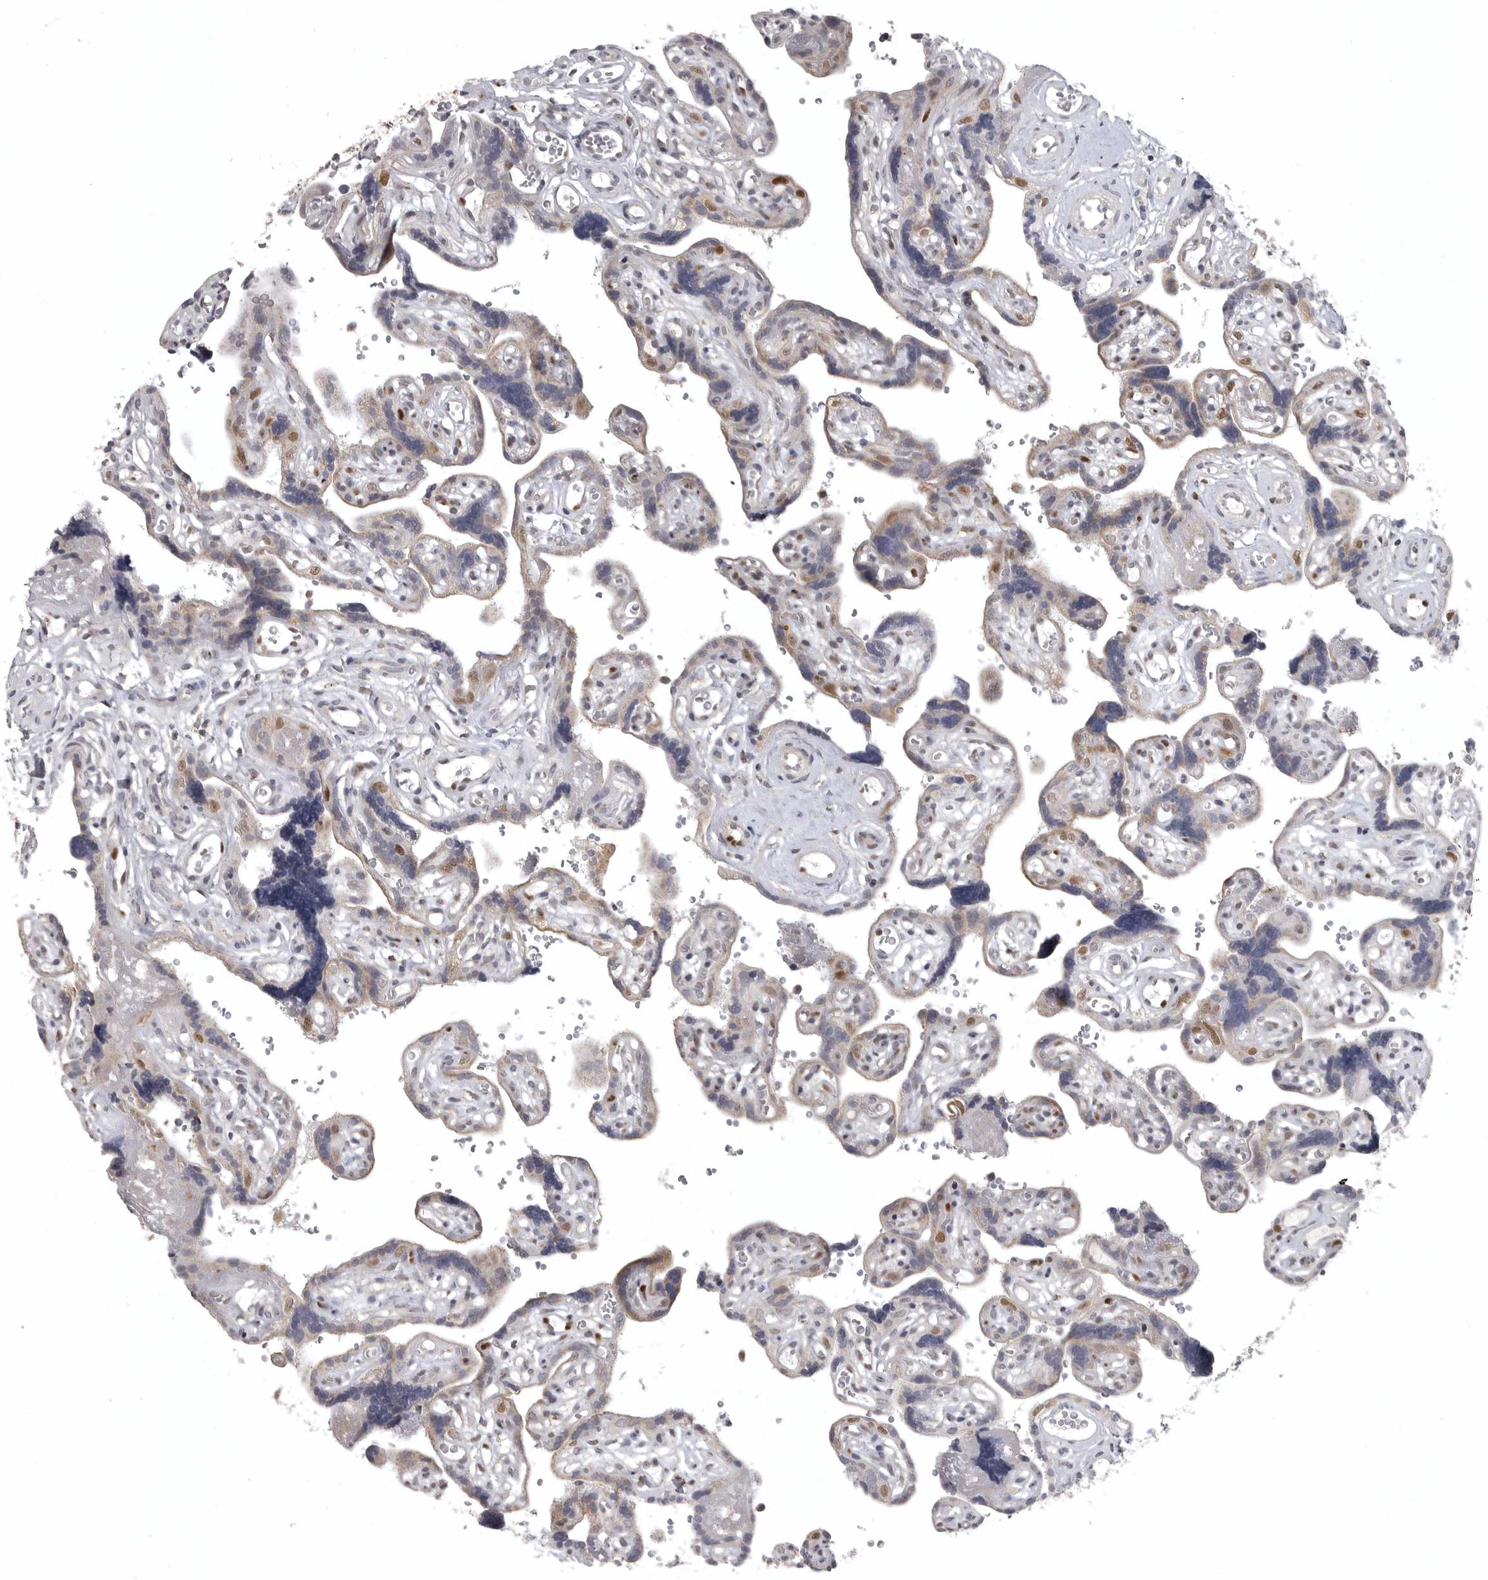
{"staining": {"intensity": "weak", "quantity": ">75%", "location": "cytoplasmic/membranous,nuclear"}, "tissue": "placenta", "cell_type": "Decidual cells", "image_type": "normal", "snomed": [{"axis": "morphology", "description": "Normal tissue, NOS"}, {"axis": "topography", "description": "Placenta"}], "caption": "Immunohistochemical staining of normal human placenta shows low levels of weak cytoplasmic/membranous,nuclear expression in approximately >75% of decidual cells.", "gene": "POLE2", "patient": {"sex": "female", "age": 30}}